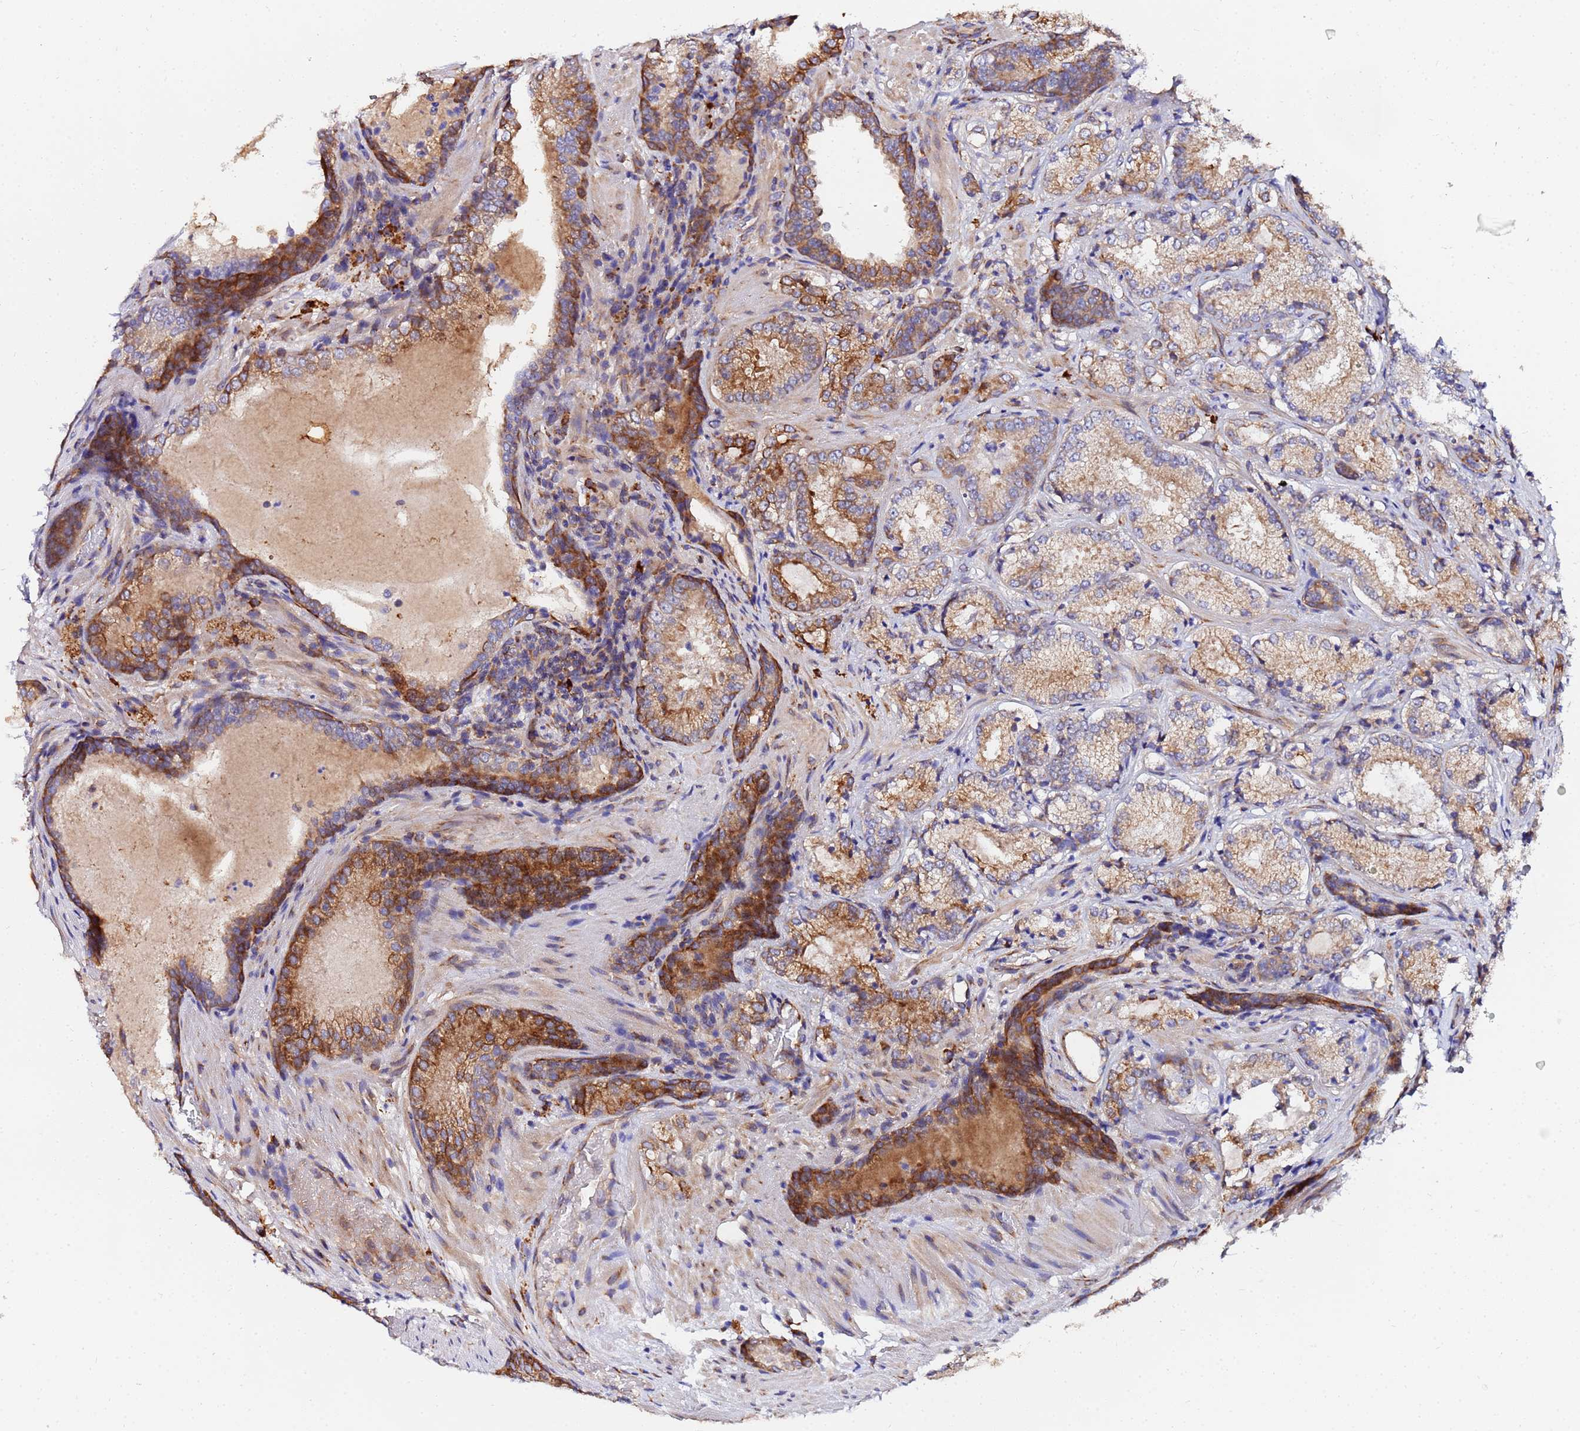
{"staining": {"intensity": "moderate", "quantity": "<25%", "location": "cytoplasmic/membranous"}, "tissue": "prostate cancer", "cell_type": "Tumor cells", "image_type": "cancer", "snomed": [{"axis": "morphology", "description": "Adenocarcinoma, Low grade"}, {"axis": "topography", "description": "Prostate"}], "caption": "Prostate cancer (adenocarcinoma (low-grade)) stained for a protein (brown) reveals moderate cytoplasmic/membranous positive staining in approximately <25% of tumor cells.", "gene": "POM121", "patient": {"sex": "male", "age": 74}}